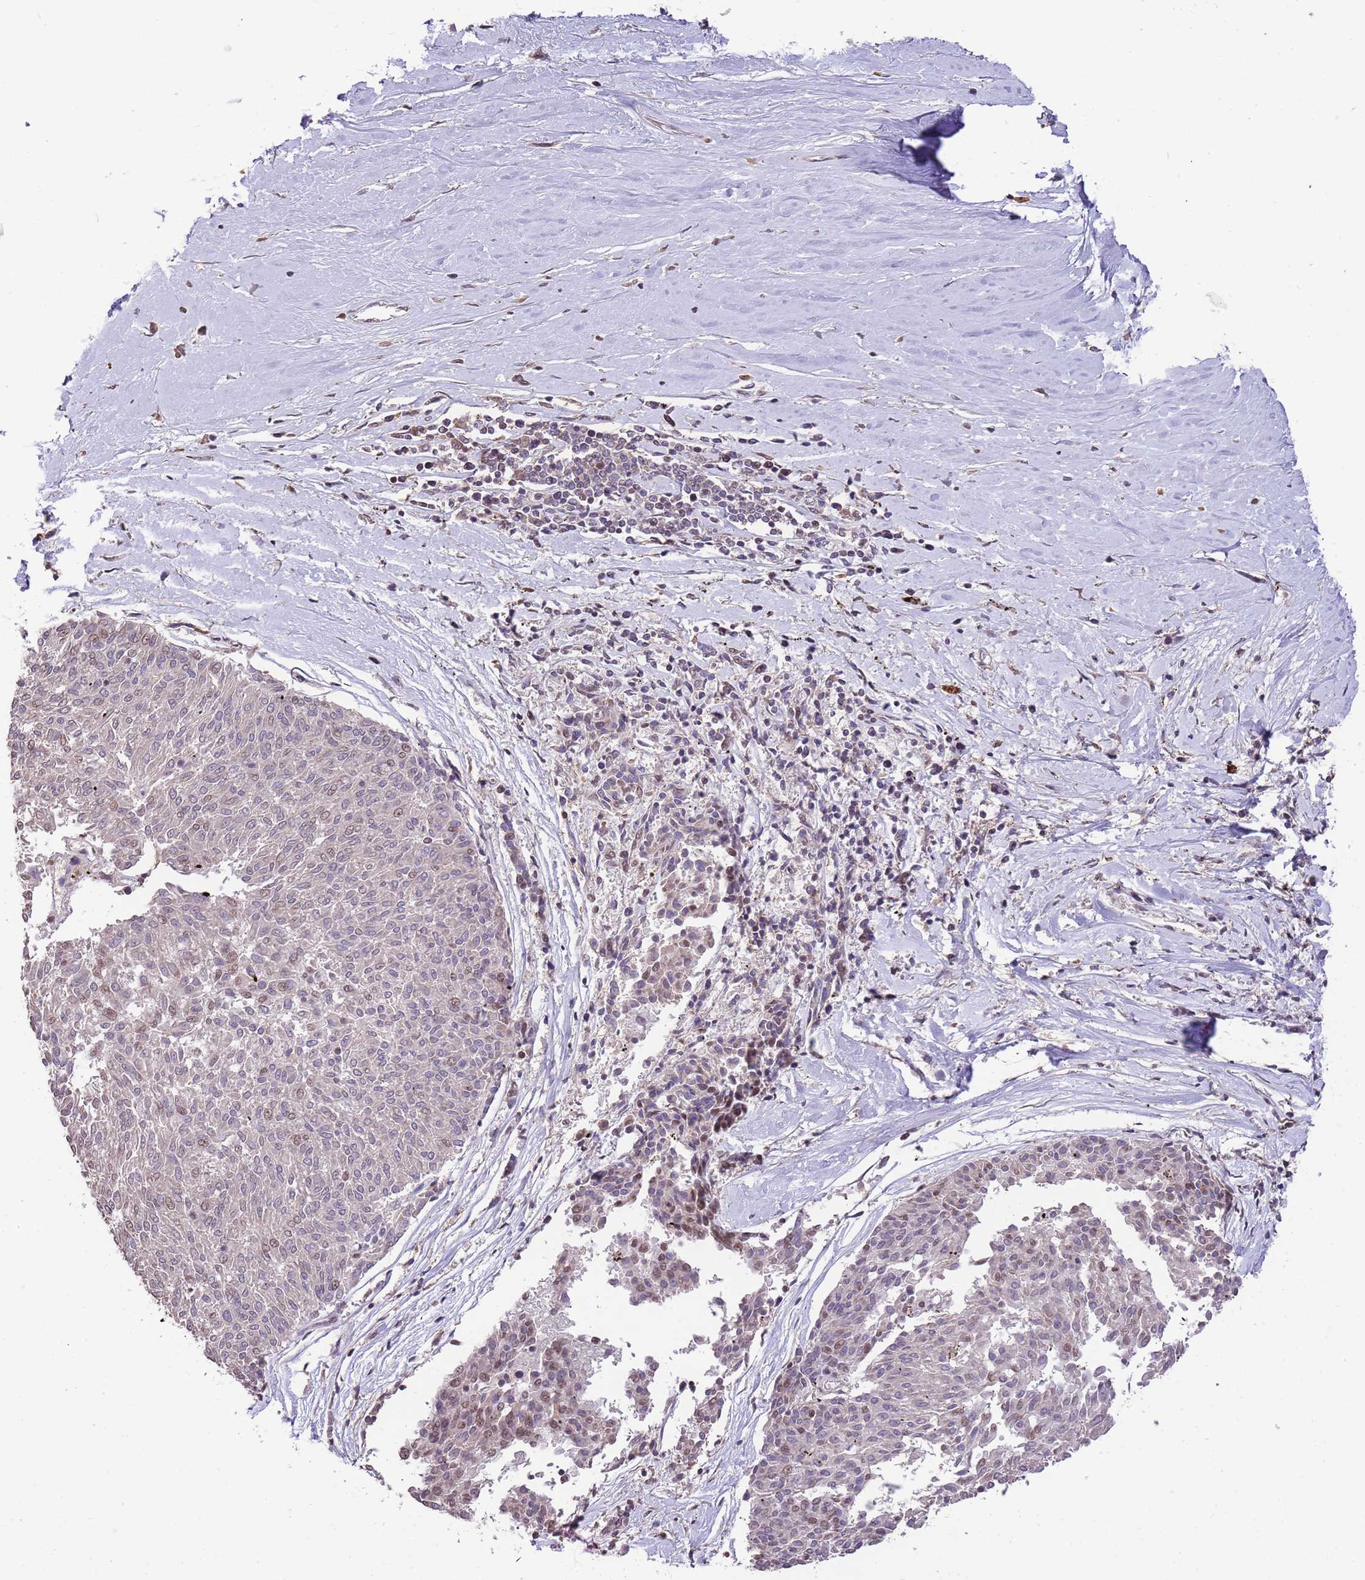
{"staining": {"intensity": "weak", "quantity": "<25%", "location": "nuclear"}, "tissue": "melanoma", "cell_type": "Tumor cells", "image_type": "cancer", "snomed": [{"axis": "morphology", "description": "Malignant melanoma, NOS"}, {"axis": "topography", "description": "Skin"}], "caption": "Tumor cells are negative for brown protein staining in malignant melanoma.", "gene": "SLC16A4", "patient": {"sex": "female", "age": 72}}